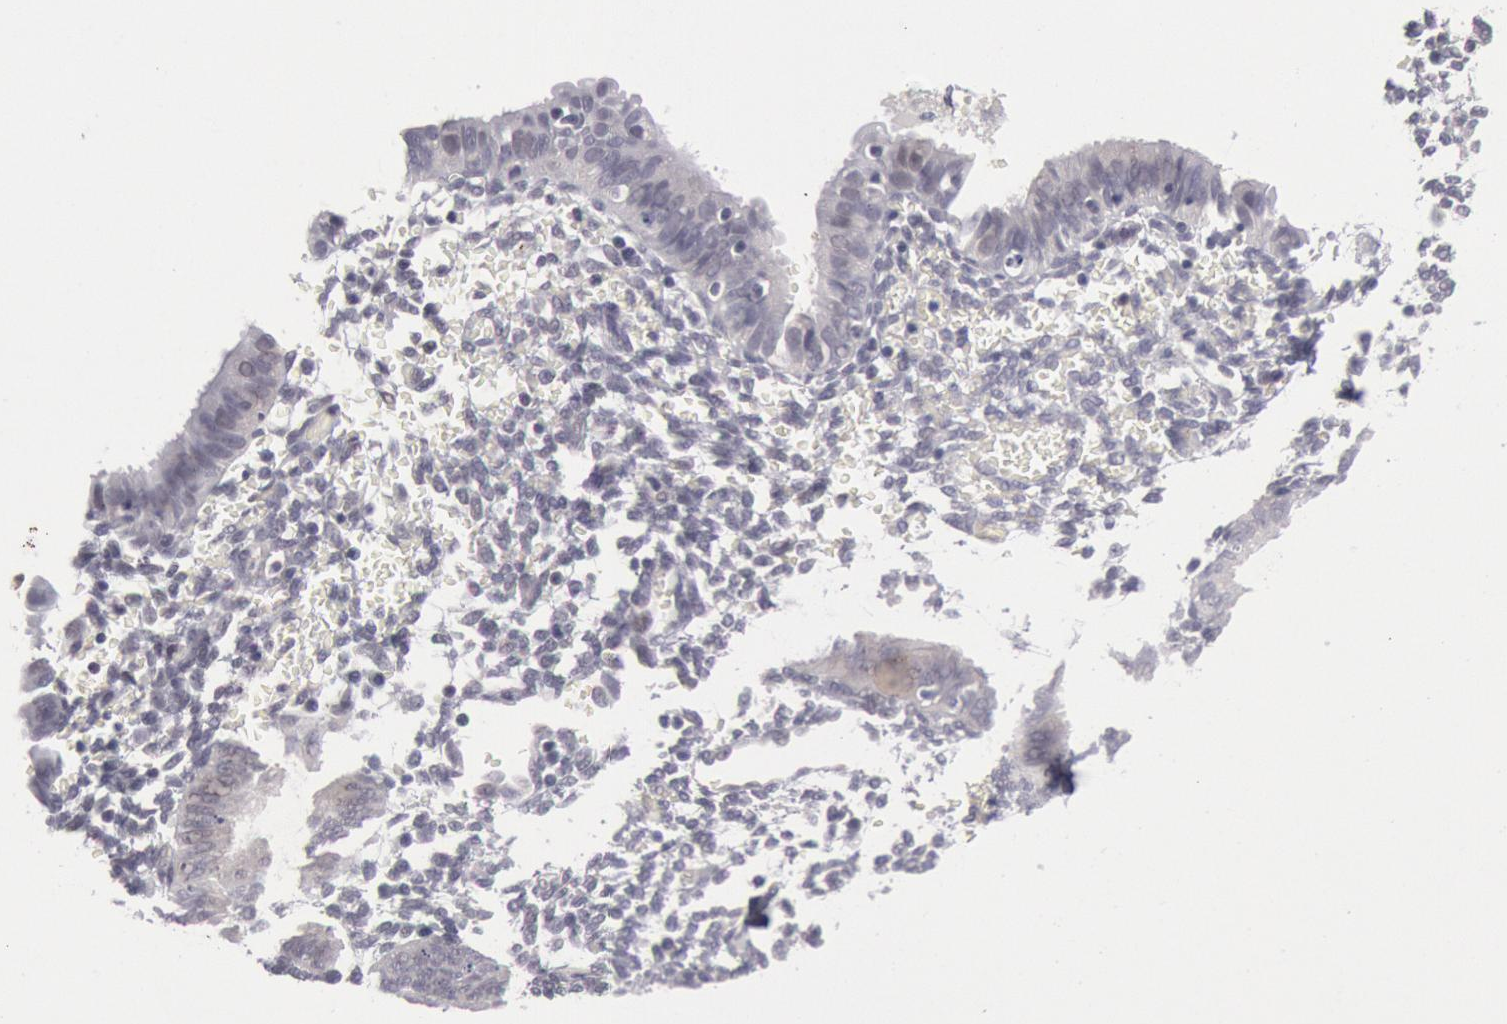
{"staining": {"intensity": "negative", "quantity": "none", "location": "none"}, "tissue": "endometrium", "cell_type": "Cells in endometrial stroma", "image_type": "normal", "snomed": [{"axis": "morphology", "description": "Normal tissue, NOS"}, {"axis": "topography", "description": "Endometrium"}], "caption": "DAB (3,3'-diaminobenzidine) immunohistochemical staining of normal human endometrium exhibits no significant positivity in cells in endometrial stroma. (DAB immunohistochemistry with hematoxylin counter stain).", "gene": "JOSD1", "patient": {"sex": "female", "age": 61}}